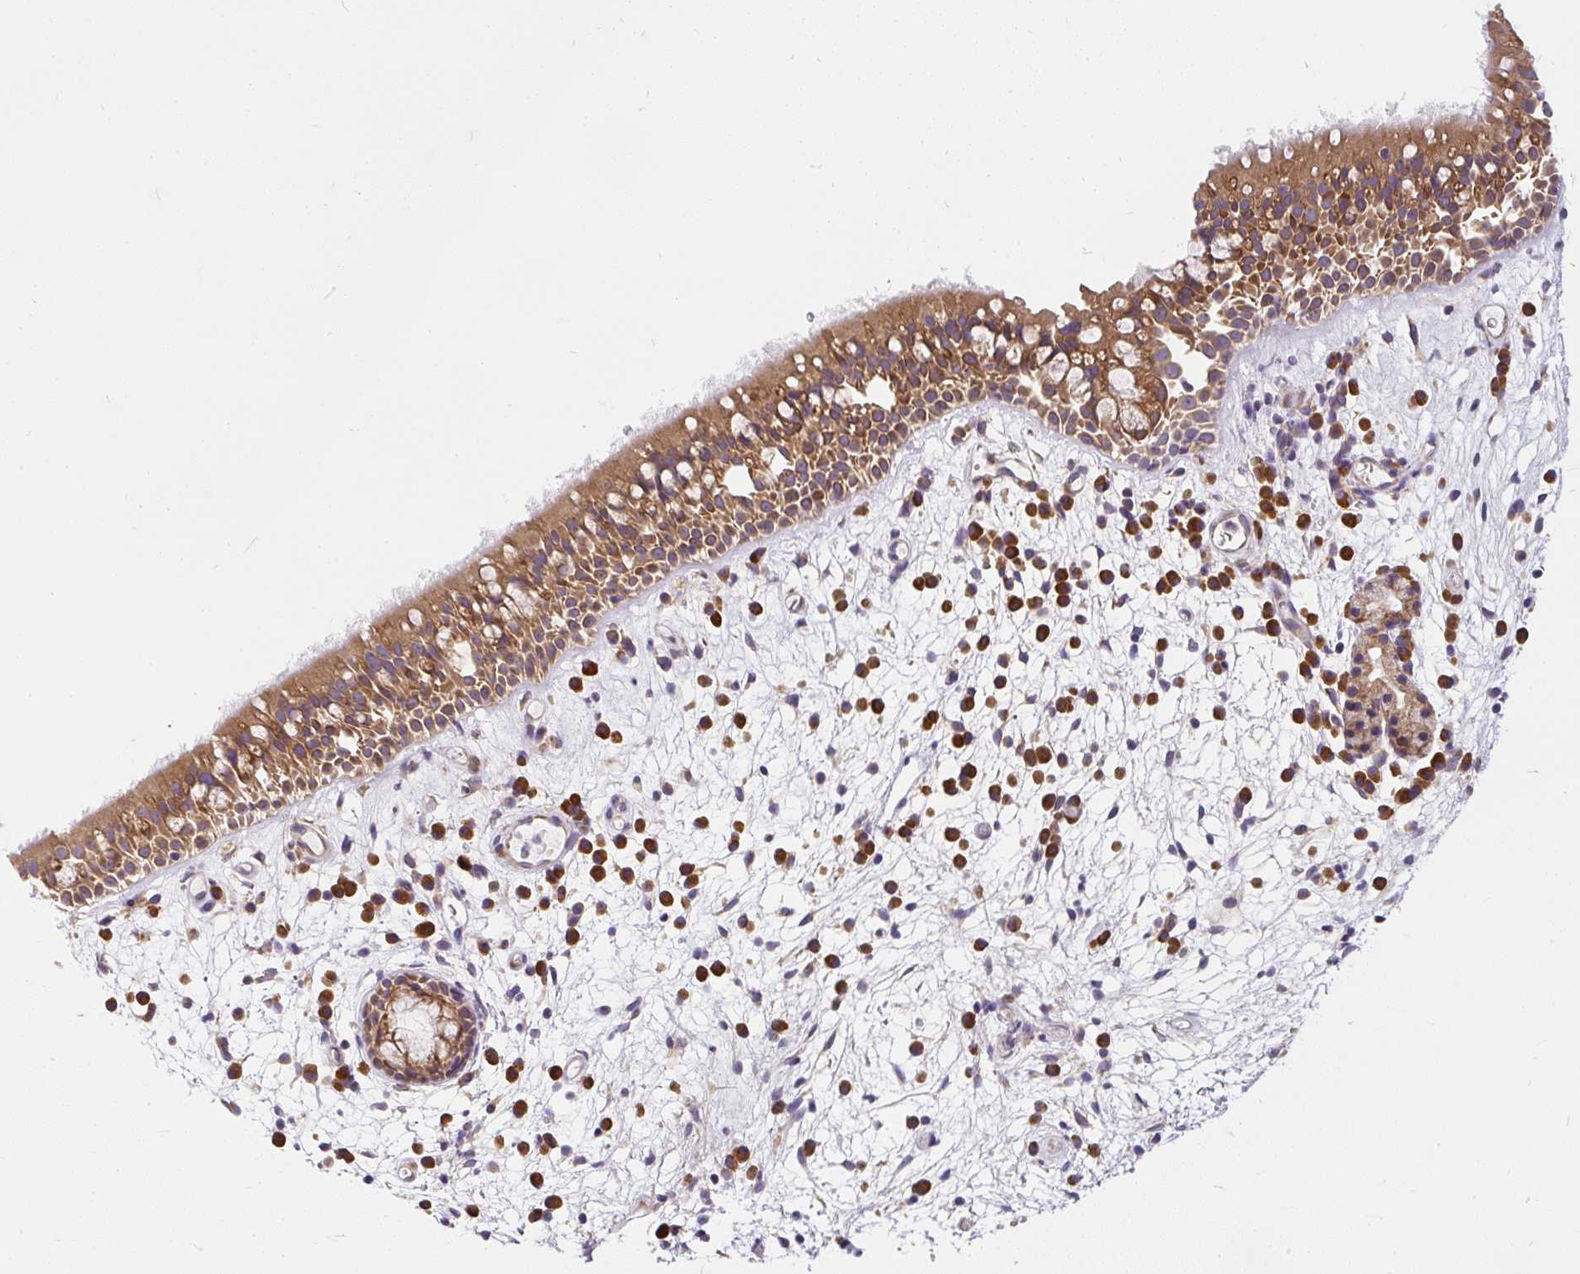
{"staining": {"intensity": "moderate", "quantity": ">75%", "location": "cytoplasmic/membranous"}, "tissue": "nasopharynx", "cell_type": "Respiratory epithelial cells", "image_type": "normal", "snomed": [{"axis": "morphology", "description": "Normal tissue, NOS"}, {"axis": "morphology", "description": "Inflammation, NOS"}, {"axis": "topography", "description": "Nasopharynx"}], "caption": "Immunohistochemical staining of normal human nasopharynx shows moderate cytoplasmic/membranous protein staining in about >75% of respiratory epithelial cells.", "gene": "CYP20A1", "patient": {"sex": "male", "age": 54}}